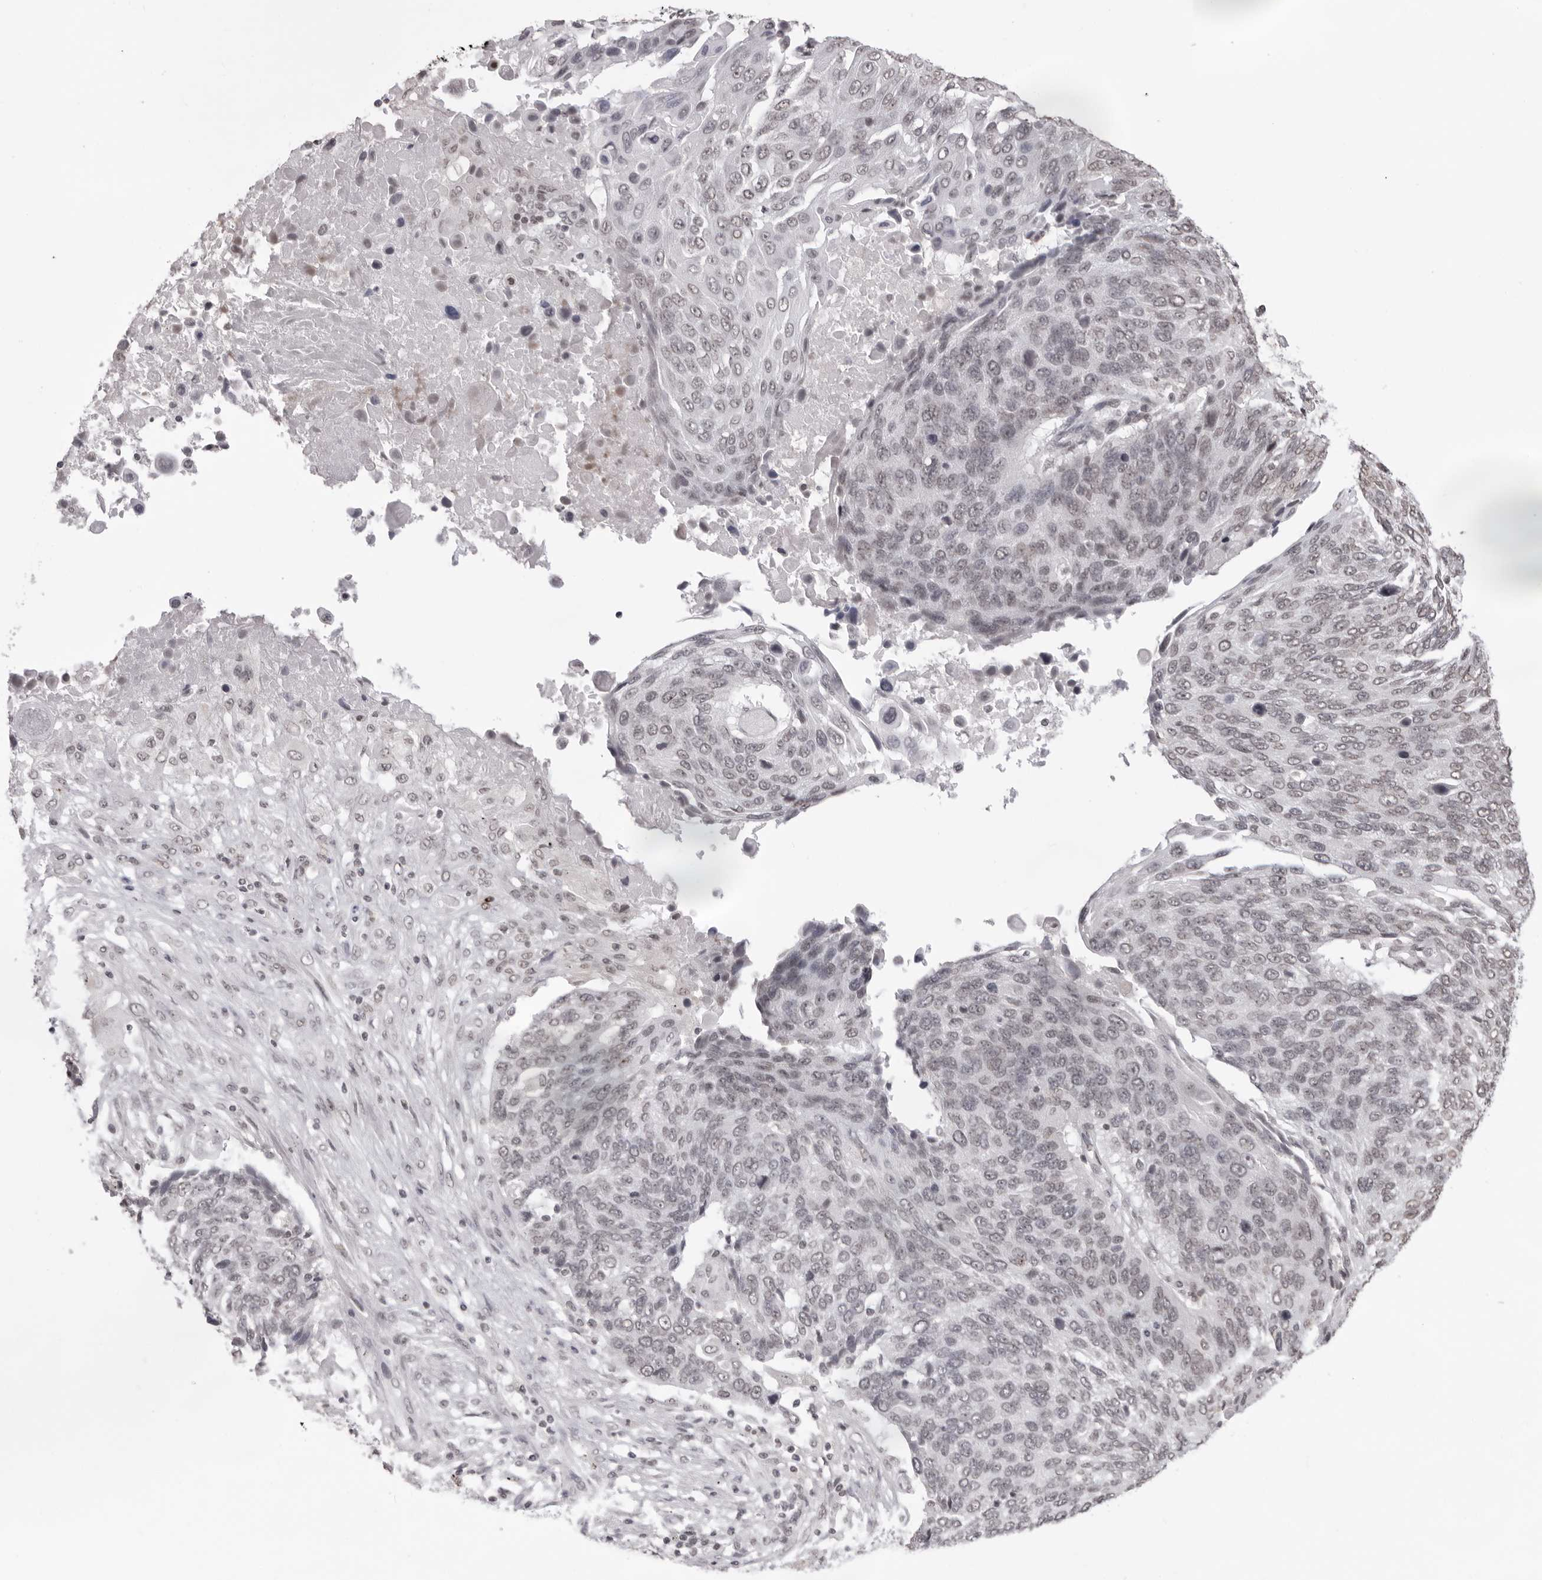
{"staining": {"intensity": "negative", "quantity": "none", "location": "none"}, "tissue": "lung cancer", "cell_type": "Tumor cells", "image_type": "cancer", "snomed": [{"axis": "morphology", "description": "Squamous cell carcinoma, NOS"}, {"axis": "topography", "description": "Lung"}], "caption": "Tumor cells show no significant protein staining in lung cancer.", "gene": "NTM", "patient": {"sex": "male", "age": 66}}